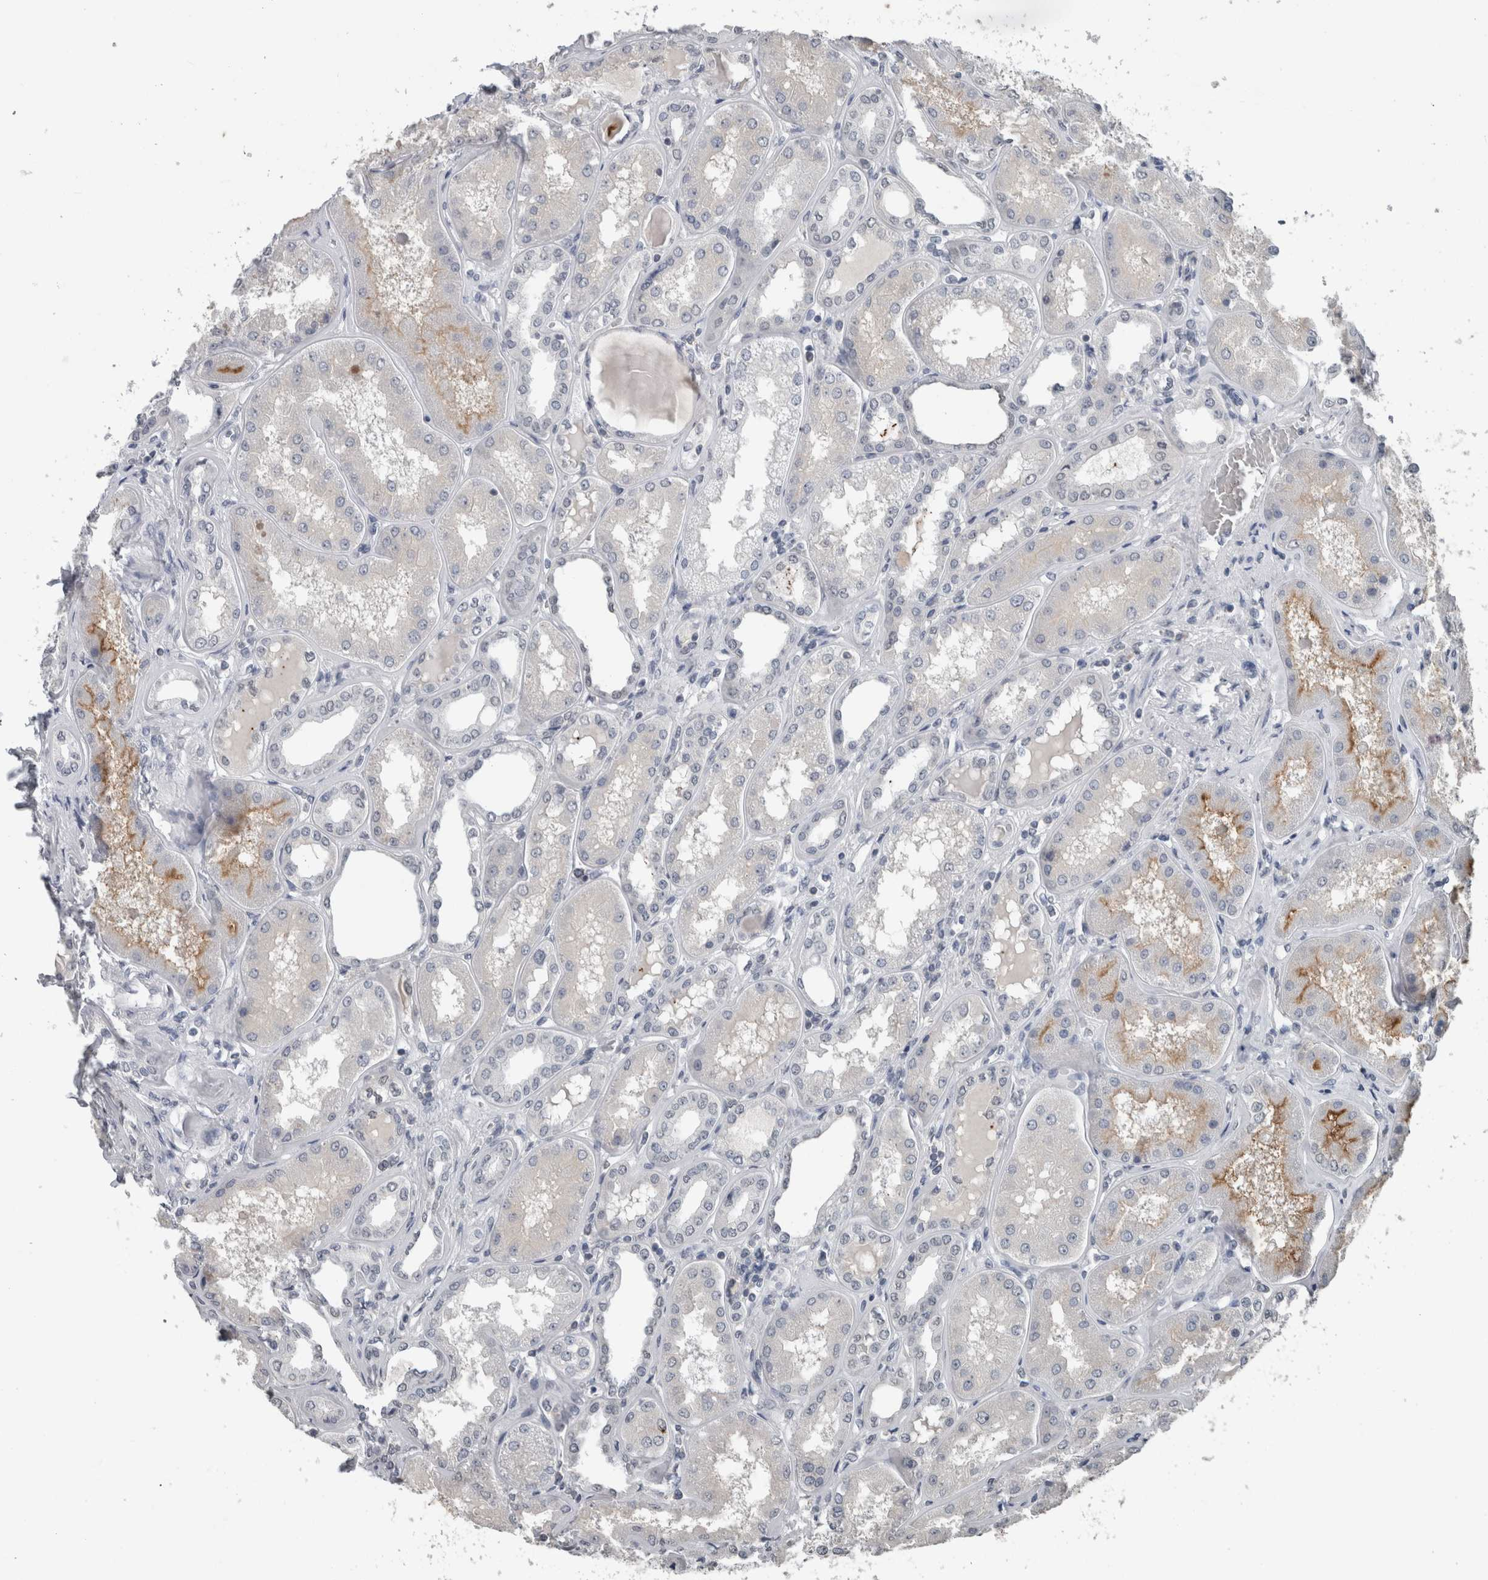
{"staining": {"intensity": "negative", "quantity": "none", "location": "none"}, "tissue": "kidney", "cell_type": "Cells in glomeruli", "image_type": "normal", "snomed": [{"axis": "morphology", "description": "Normal tissue, NOS"}, {"axis": "topography", "description": "Kidney"}], "caption": "IHC histopathology image of normal human kidney stained for a protein (brown), which reveals no positivity in cells in glomeruli.", "gene": "MAFF", "patient": {"sex": "female", "age": 56}}